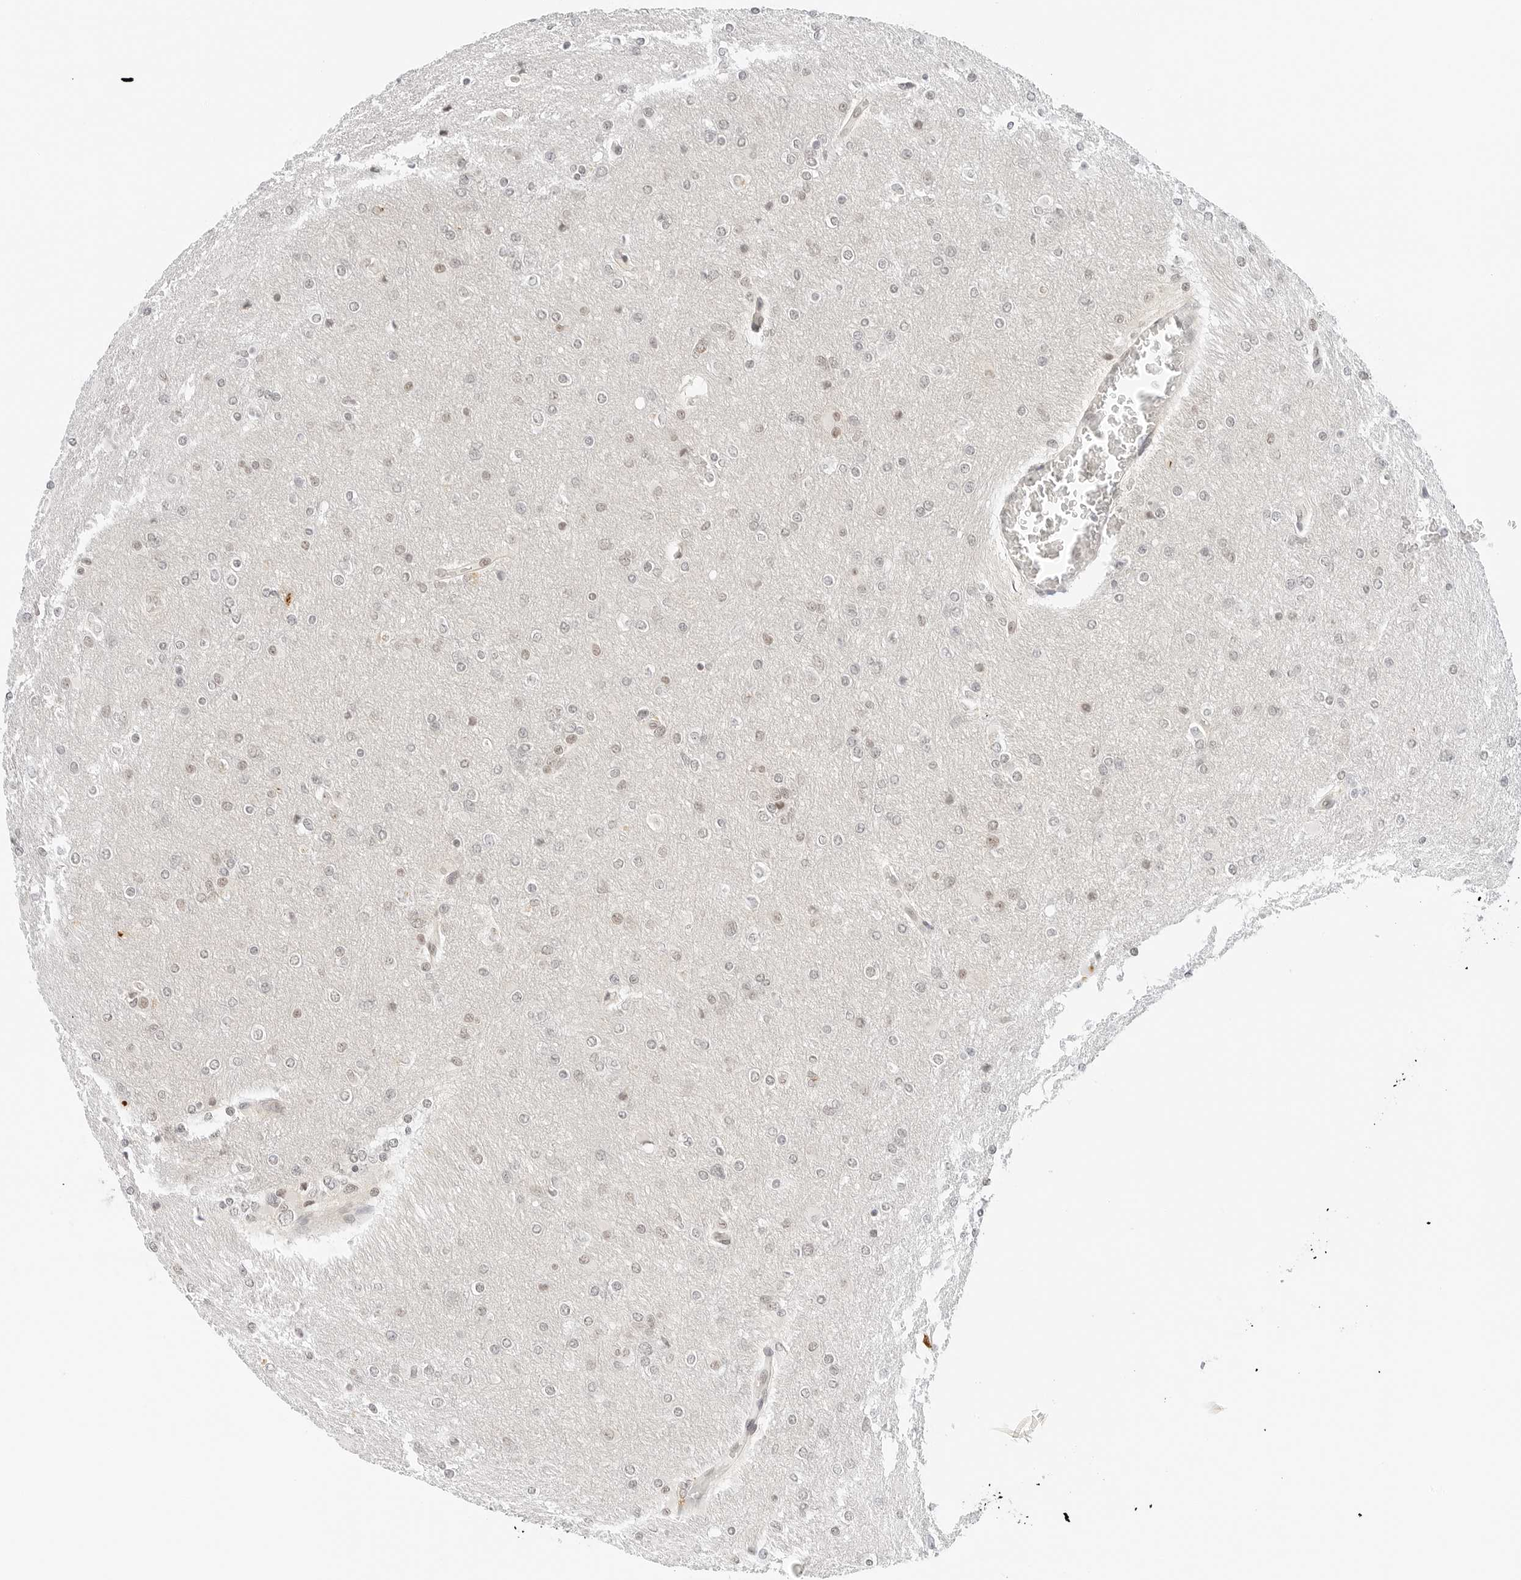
{"staining": {"intensity": "negative", "quantity": "none", "location": "none"}, "tissue": "glioma", "cell_type": "Tumor cells", "image_type": "cancer", "snomed": [{"axis": "morphology", "description": "Glioma, malignant, High grade"}, {"axis": "topography", "description": "Cerebral cortex"}], "caption": "Image shows no significant protein staining in tumor cells of glioma.", "gene": "NEO1", "patient": {"sex": "female", "age": 36}}